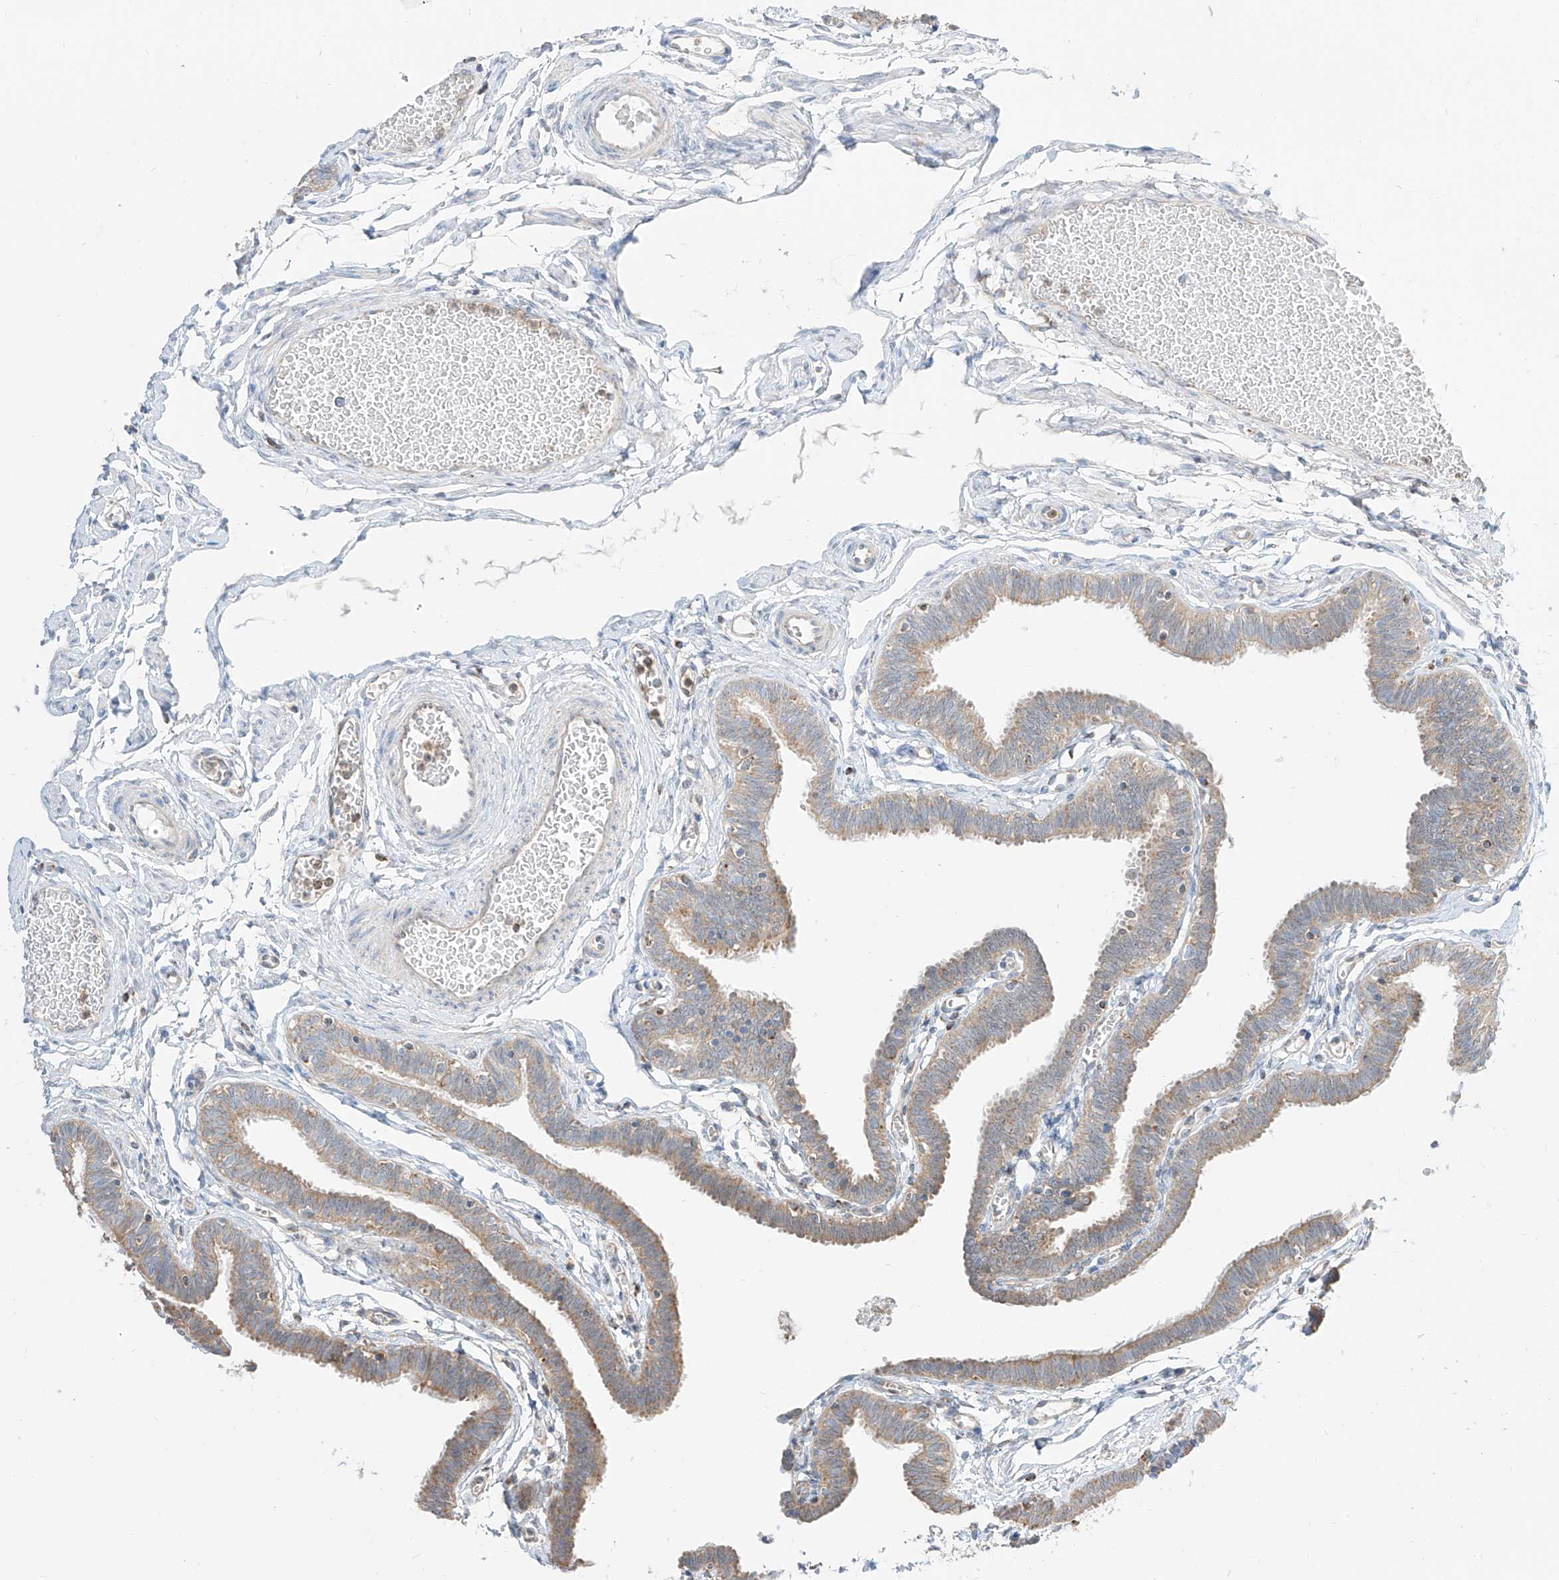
{"staining": {"intensity": "moderate", "quantity": ">75%", "location": "cytoplasmic/membranous"}, "tissue": "fallopian tube", "cell_type": "Glandular cells", "image_type": "normal", "snomed": [{"axis": "morphology", "description": "Normal tissue, NOS"}, {"axis": "topography", "description": "Fallopian tube"}, {"axis": "topography", "description": "Ovary"}], "caption": "Immunohistochemistry staining of normal fallopian tube, which displays medium levels of moderate cytoplasmic/membranous positivity in approximately >75% of glandular cells indicating moderate cytoplasmic/membranous protein expression. The staining was performed using DAB (brown) for protein detection and nuclei were counterstained in hematoxylin (blue).", "gene": "ETHE1", "patient": {"sex": "female", "age": 23}}